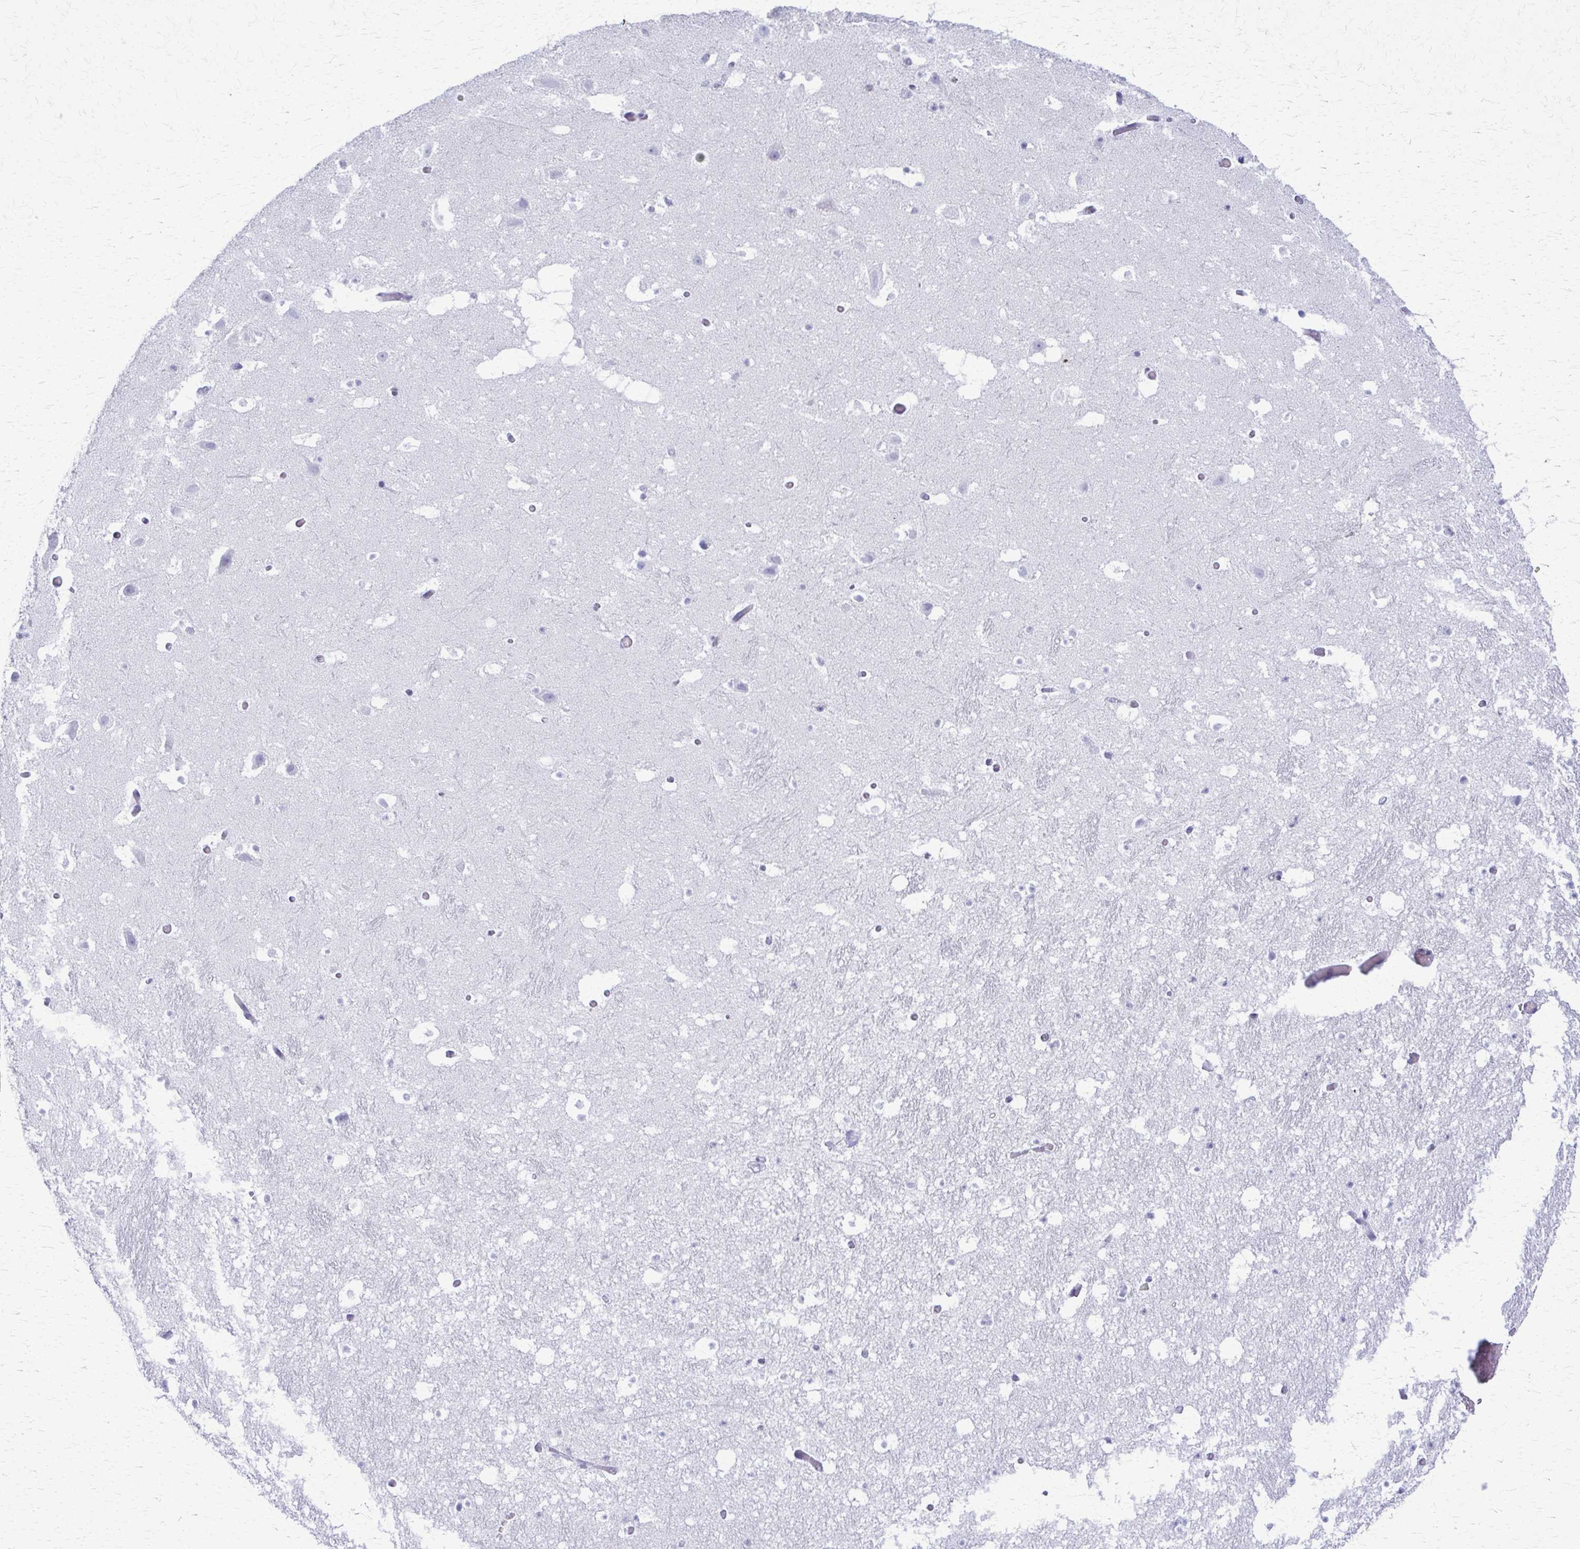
{"staining": {"intensity": "negative", "quantity": "none", "location": "none"}, "tissue": "hippocampus", "cell_type": "Glial cells", "image_type": "normal", "snomed": [{"axis": "morphology", "description": "Normal tissue, NOS"}, {"axis": "topography", "description": "Hippocampus"}], "caption": "This is a image of immunohistochemistry (IHC) staining of normal hippocampus, which shows no positivity in glial cells.", "gene": "ACSM2A", "patient": {"sex": "male", "age": 26}}